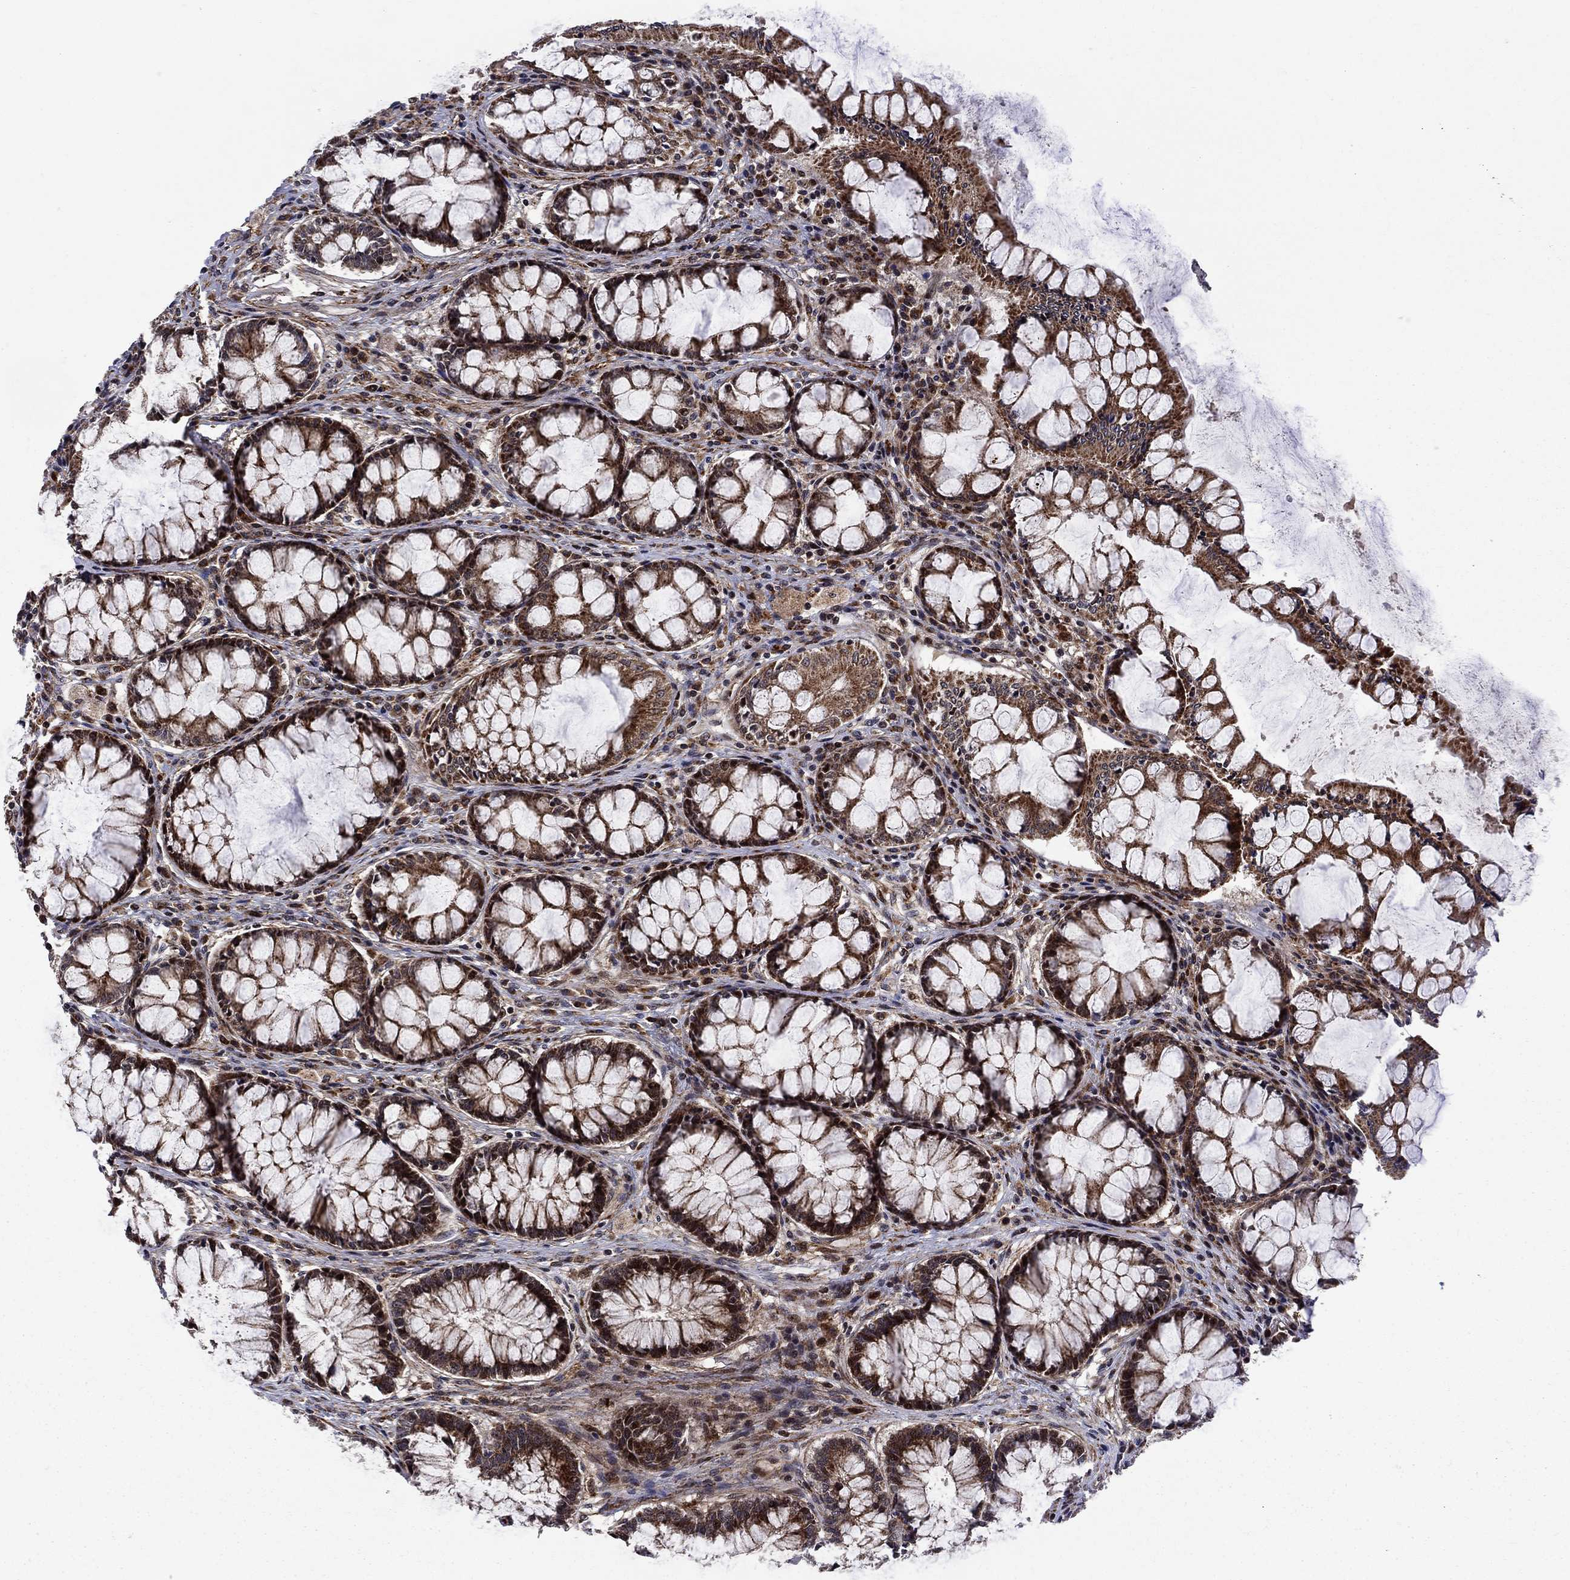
{"staining": {"intensity": "moderate", "quantity": "25%-75%", "location": "cytoplasmic/membranous"}, "tissue": "colon", "cell_type": "Endothelial cells", "image_type": "normal", "snomed": [{"axis": "morphology", "description": "Normal tissue, NOS"}, {"axis": "topography", "description": "Colon"}], "caption": "About 25%-75% of endothelial cells in benign colon exhibit moderate cytoplasmic/membranous protein staining as visualized by brown immunohistochemical staining.", "gene": "AGTPBP1", "patient": {"sex": "female", "age": 65}}